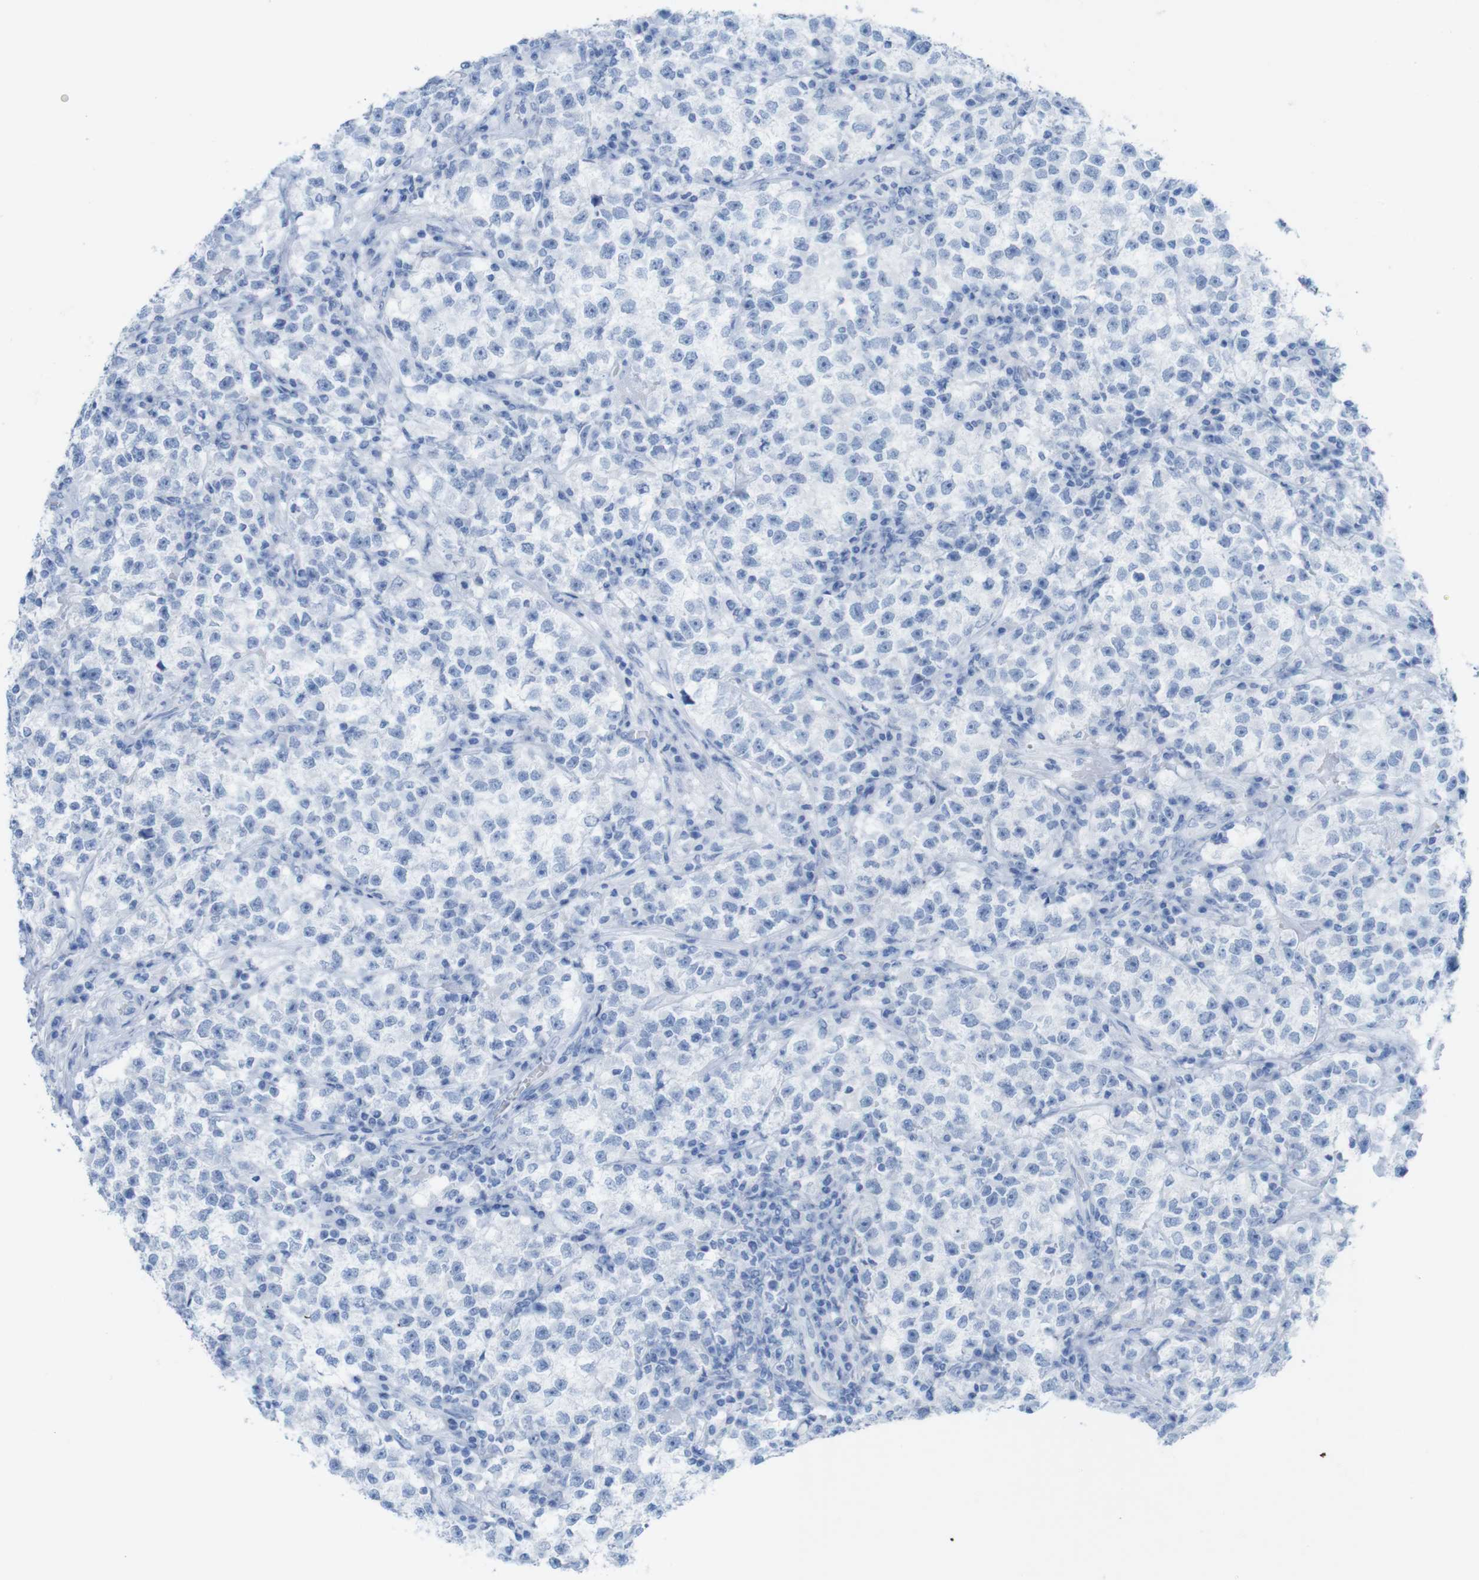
{"staining": {"intensity": "negative", "quantity": "none", "location": "none"}, "tissue": "testis cancer", "cell_type": "Tumor cells", "image_type": "cancer", "snomed": [{"axis": "morphology", "description": "Seminoma, NOS"}, {"axis": "topography", "description": "Testis"}], "caption": "Tumor cells are negative for protein expression in human testis cancer (seminoma).", "gene": "MYH7", "patient": {"sex": "male", "age": 22}}